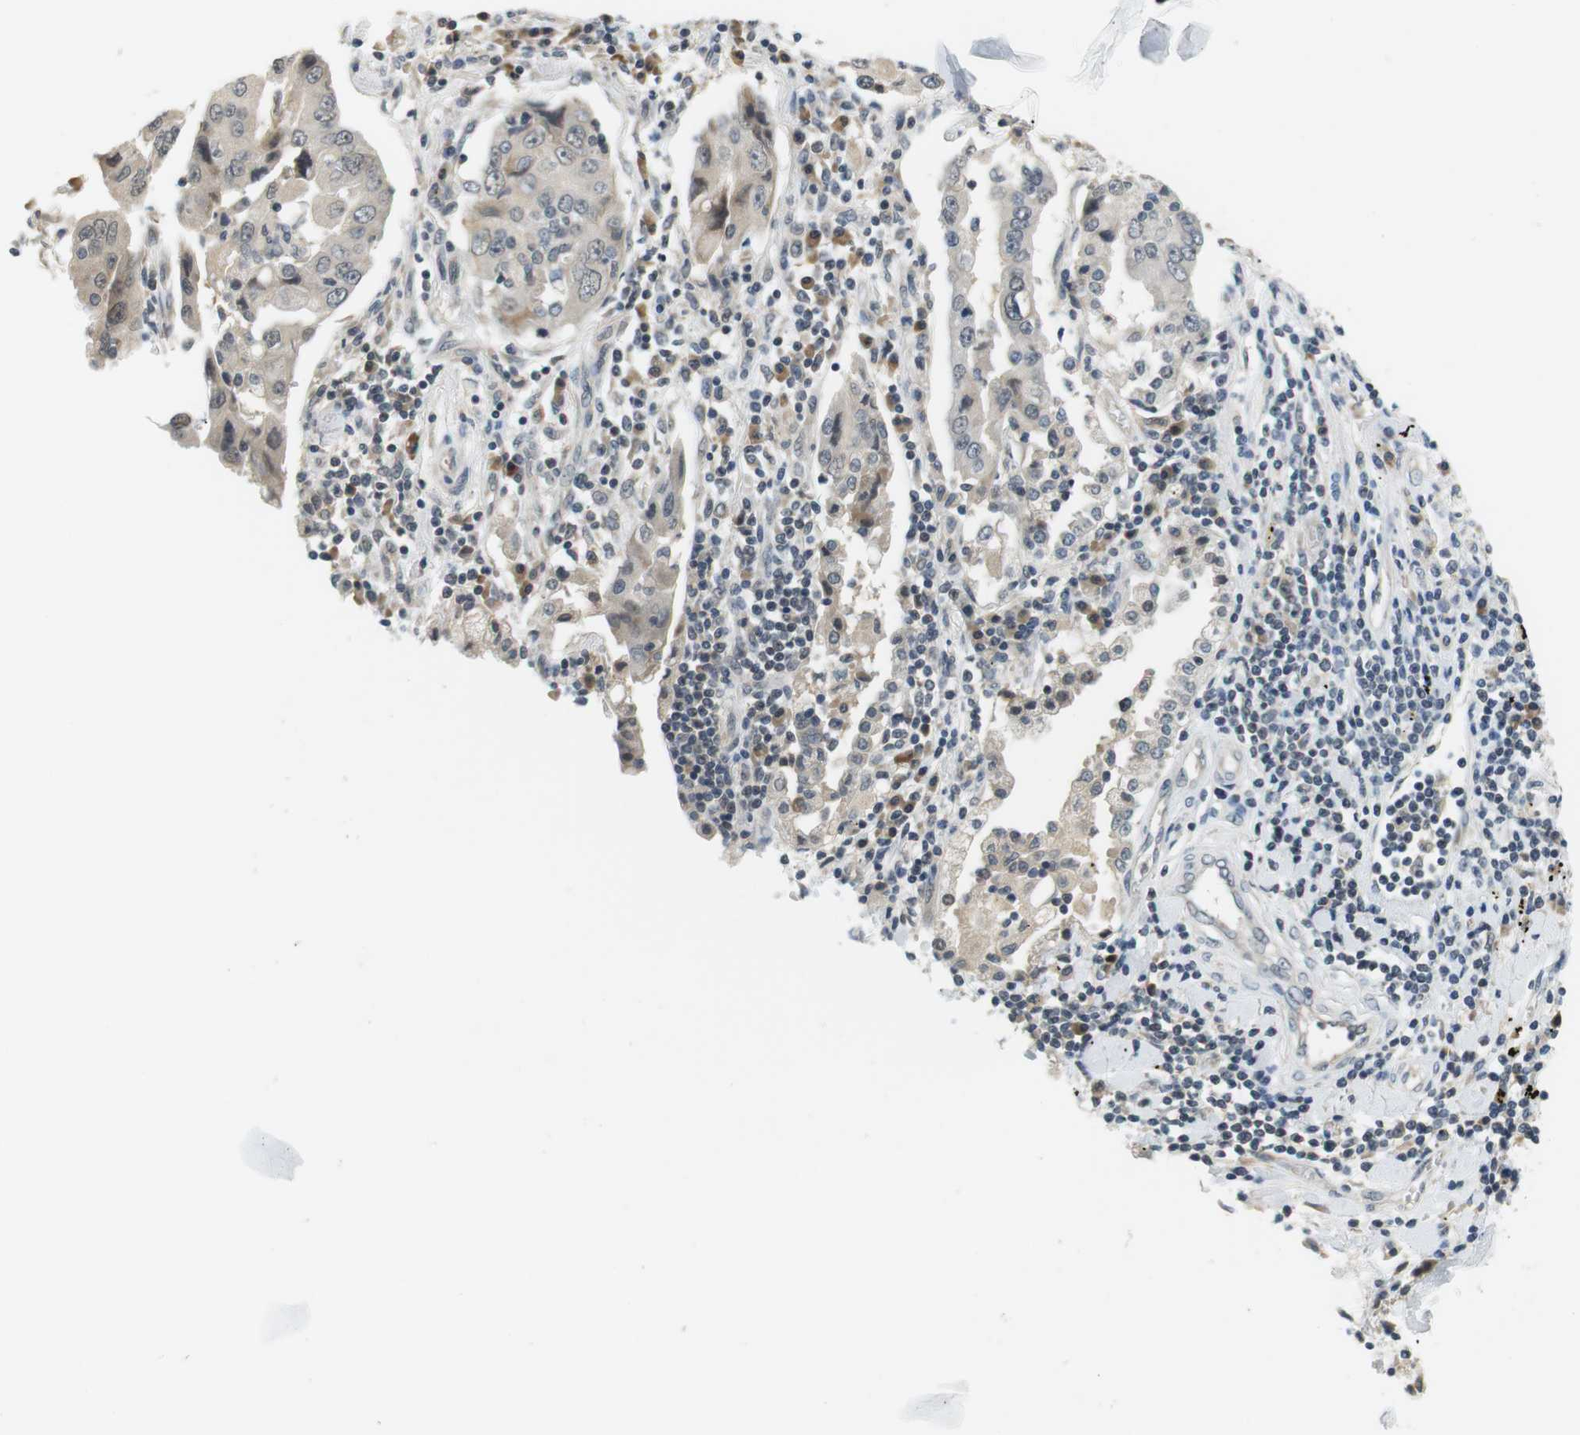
{"staining": {"intensity": "weak", "quantity": "<25%", "location": "cytoplasmic/membranous"}, "tissue": "lung cancer", "cell_type": "Tumor cells", "image_type": "cancer", "snomed": [{"axis": "morphology", "description": "Adenocarcinoma, NOS"}, {"axis": "topography", "description": "Lung"}], "caption": "This is an immunohistochemistry (IHC) micrograph of human lung cancer. There is no expression in tumor cells.", "gene": "WNT7A", "patient": {"sex": "female", "age": 65}}